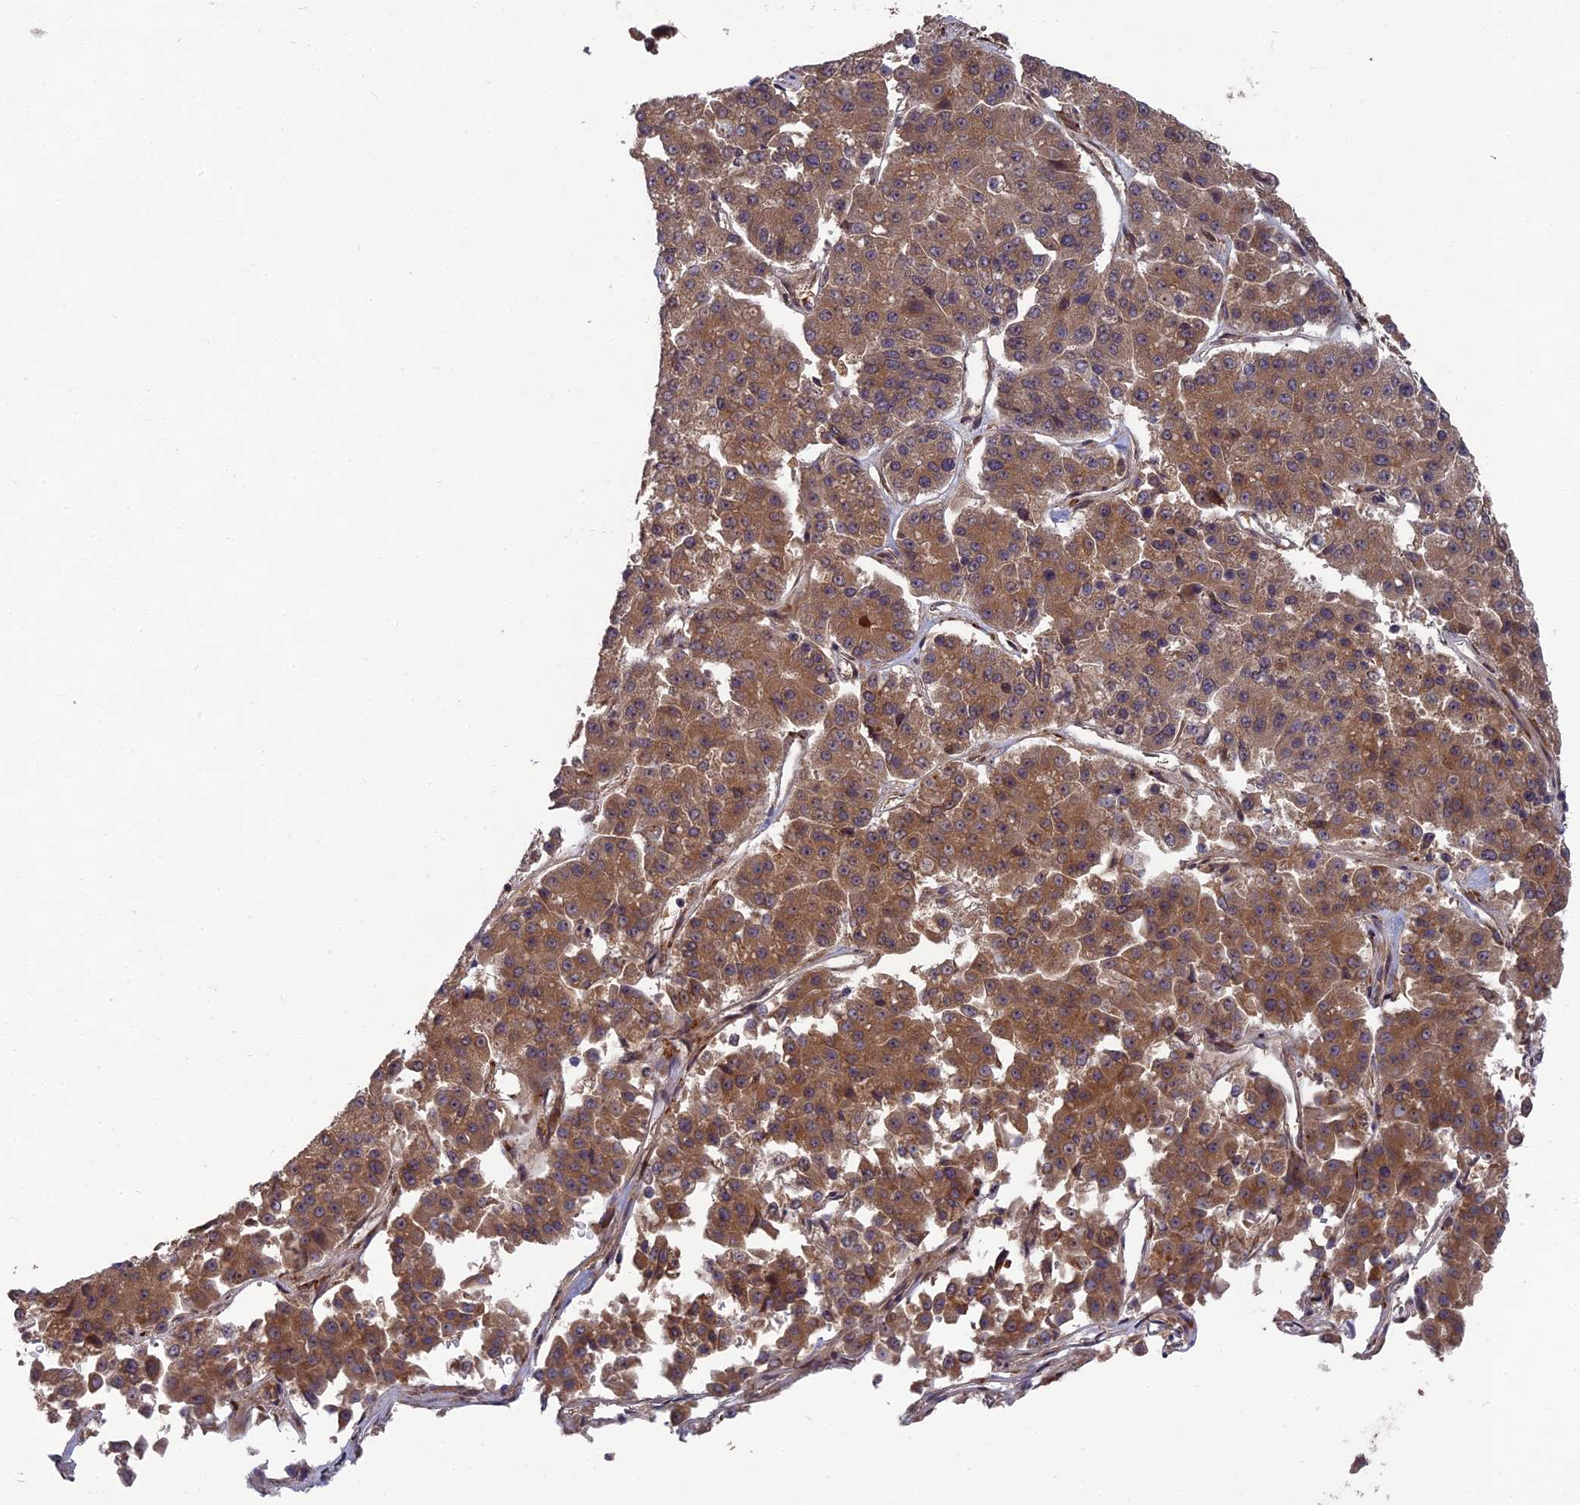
{"staining": {"intensity": "moderate", "quantity": ">75%", "location": "cytoplasmic/membranous"}, "tissue": "pancreatic cancer", "cell_type": "Tumor cells", "image_type": "cancer", "snomed": [{"axis": "morphology", "description": "Adenocarcinoma, NOS"}, {"axis": "topography", "description": "Pancreas"}], "caption": "Protein expression analysis of adenocarcinoma (pancreatic) displays moderate cytoplasmic/membranous expression in about >75% of tumor cells.", "gene": "TMUB2", "patient": {"sex": "male", "age": 50}}